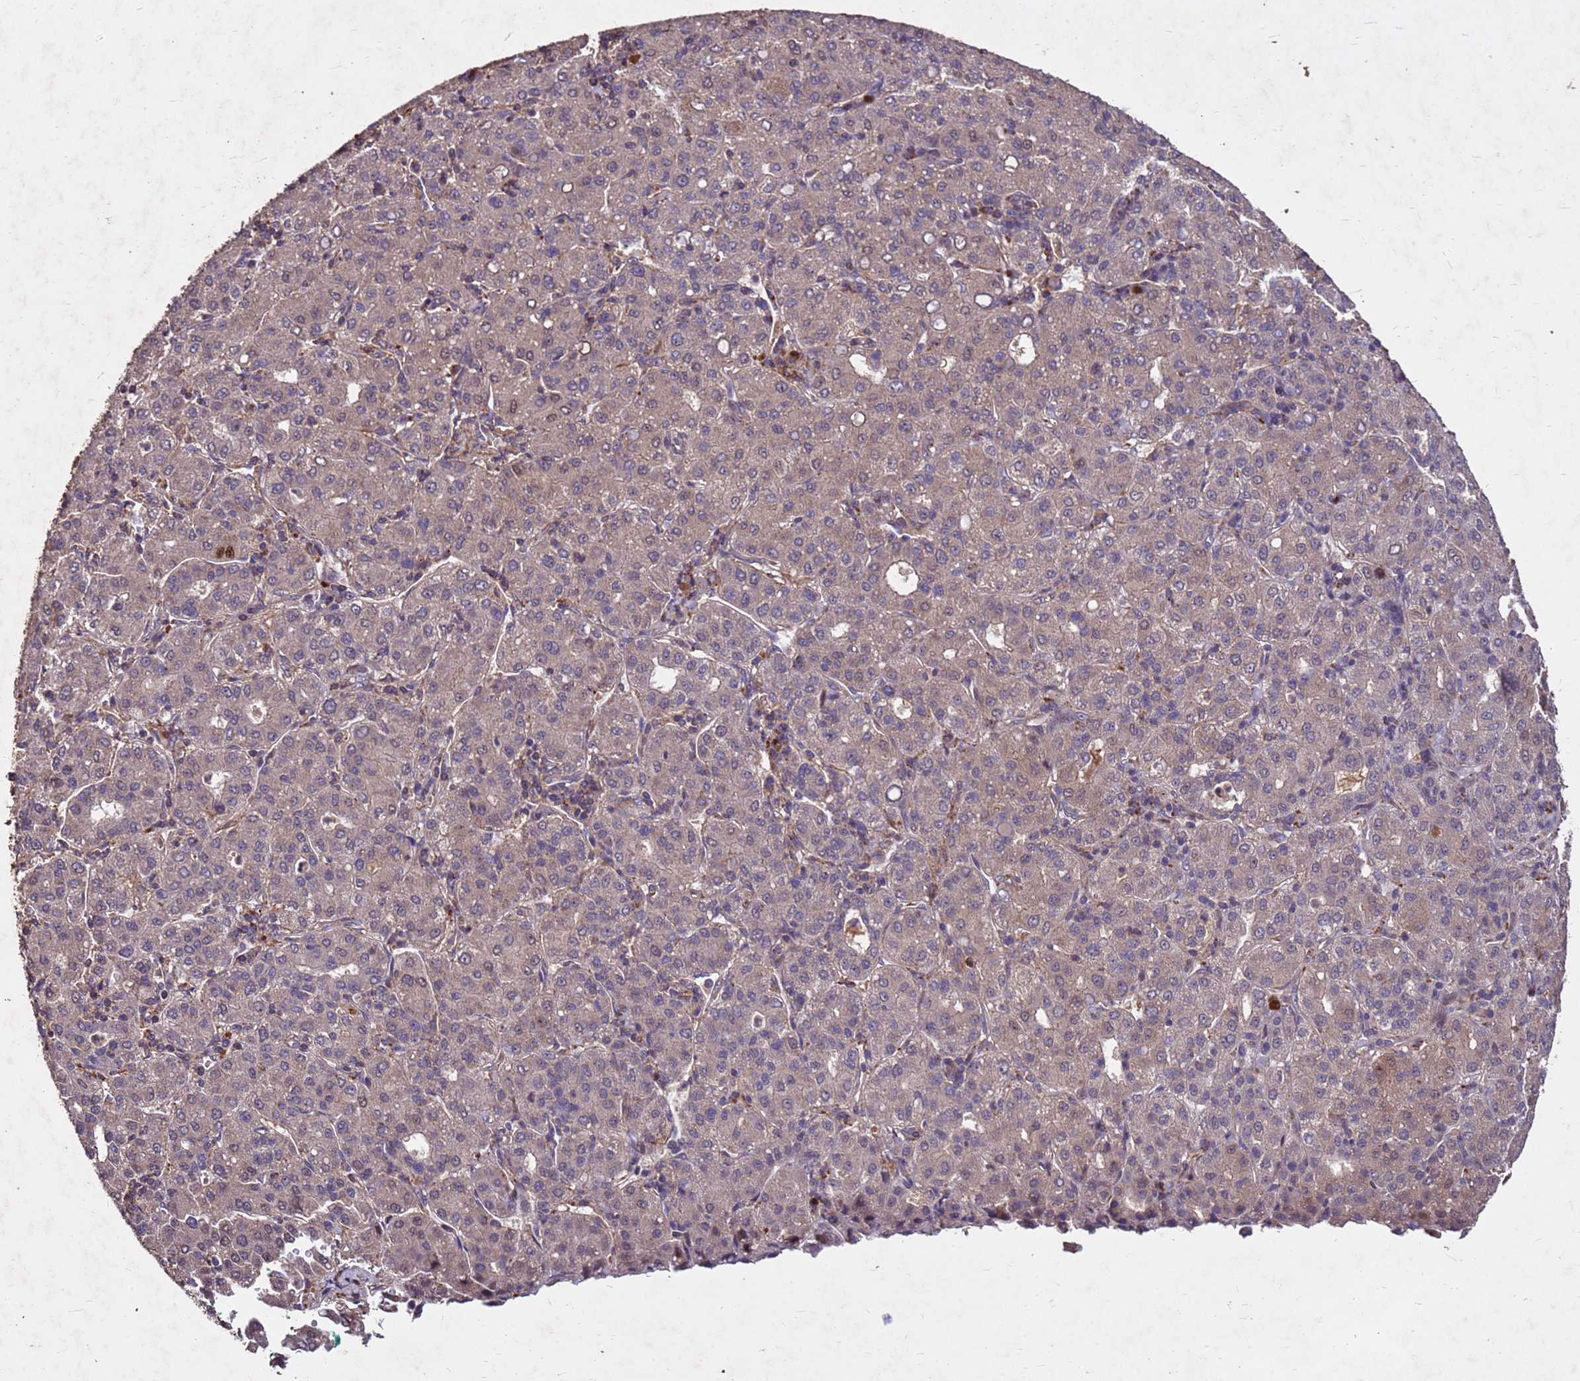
{"staining": {"intensity": "moderate", "quantity": "<25%", "location": "cytoplasmic/membranous"}, "tissue": "liver cancer", "cell_type": "Tumor cells", "image_type": "cancer", "snomed": [{"axis": "morphology", "description": "Carcinoma, Hepatocellular, NOS"}, {"axis": "topography", "description": "Liver"}], "caption": "Protein staining of liver cancer (hepatocellular carcinoma) tissue reveals moderate cytoplasmic/membranous expression in approximately <25% of tumor cells.", "gene": "TOR4A", "patient": {"sex": "male", "age": 65}}